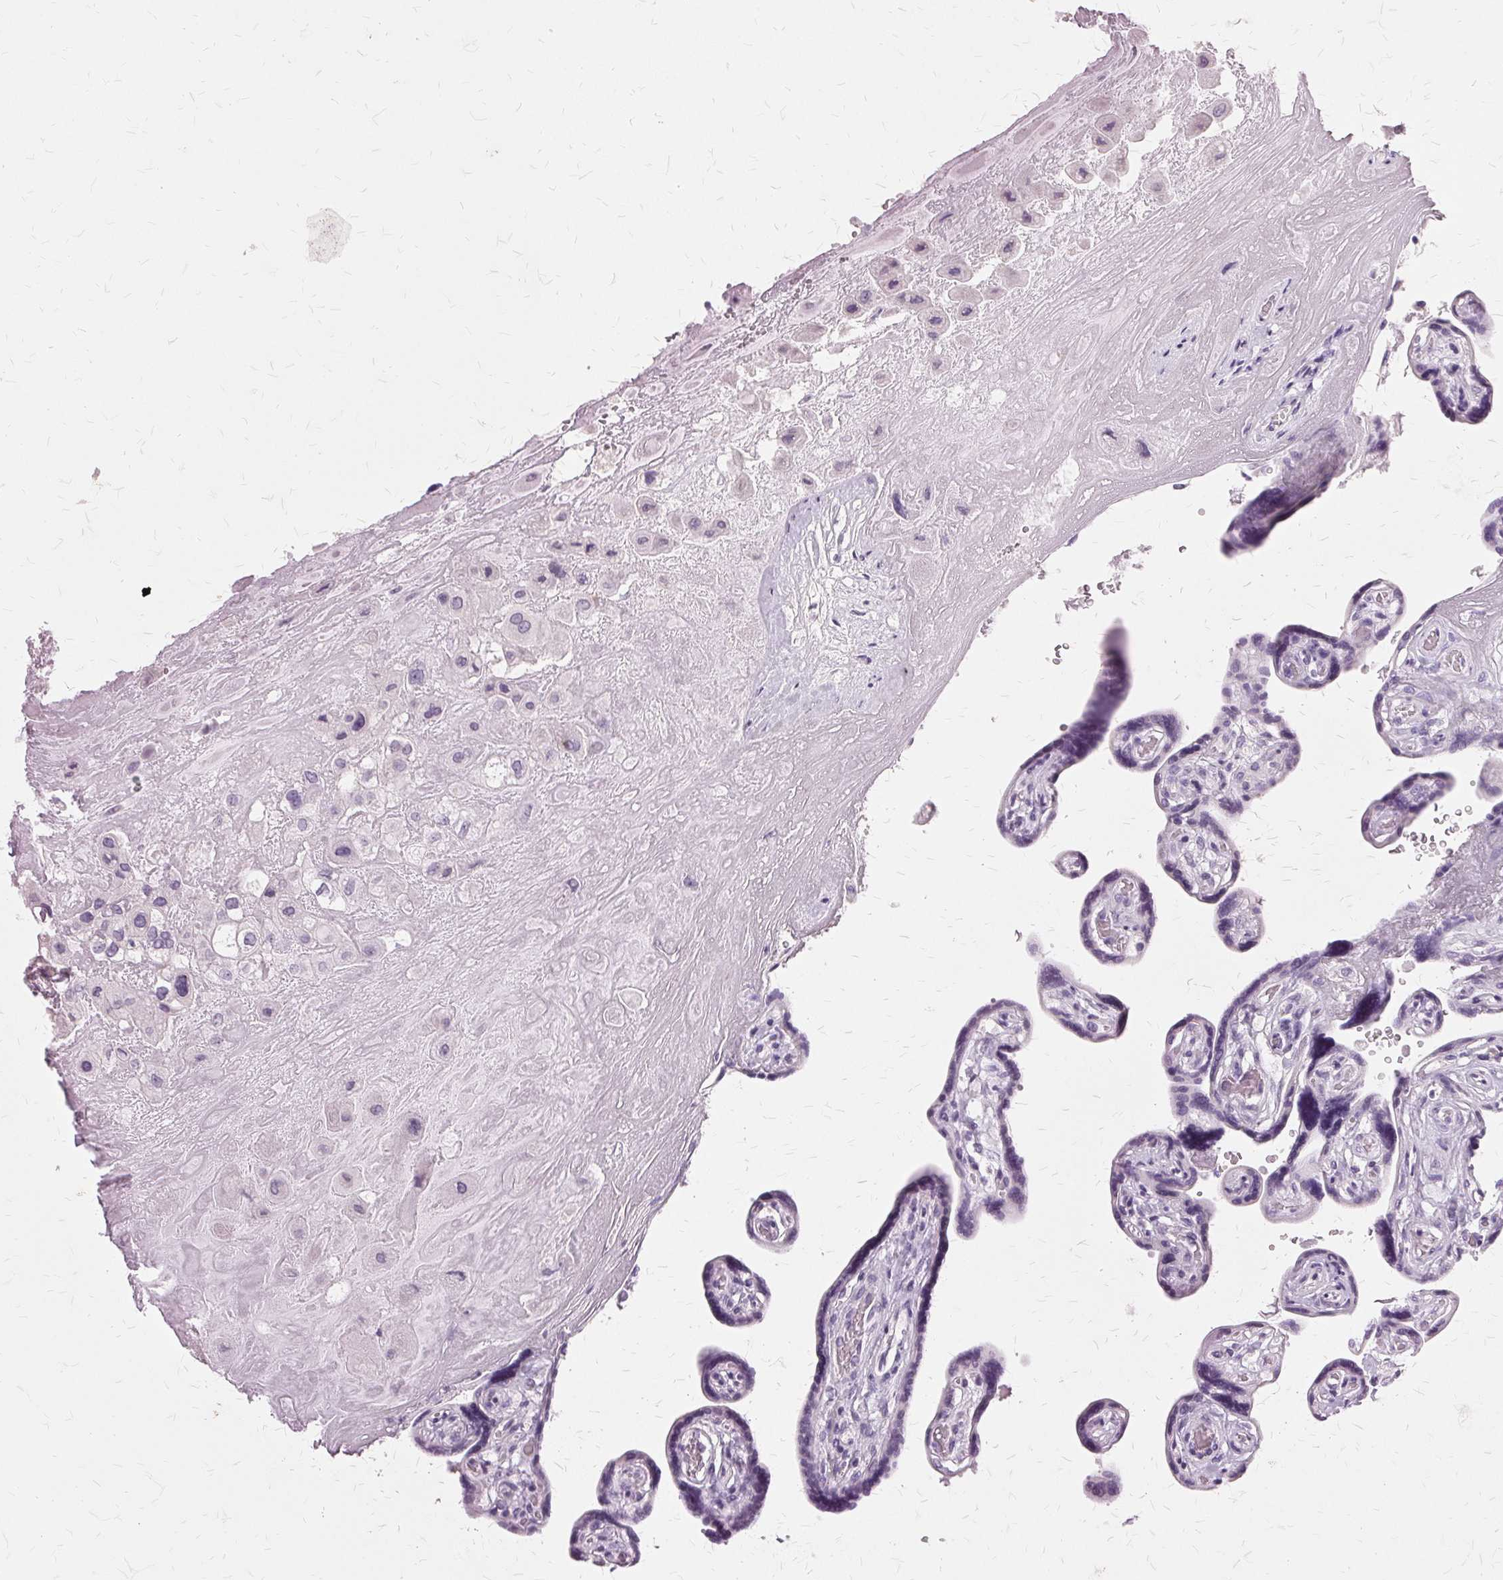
{"staining": {"intensity": "negative", "quantity": "none", "location": "none"}, "tissue": "placenta", "cell_type": "Decidual cells", "image_type": "normal", "snomed": [{"axis": "morphology", "description": "Normal tissue, NOS"}, {"axis": "topography", "description": "Placenta"}], "caption": "Normal placenta was stained to show a protein in brown. There is no significant staining in decidual cells. (Brightfield microscopy of DAB (3,3'-diaminobenzidine) immunohistochemistry (IHC) at high magnification).", "gene": "SLC45A3", "patient": {"sex": "female", "age": 32}}